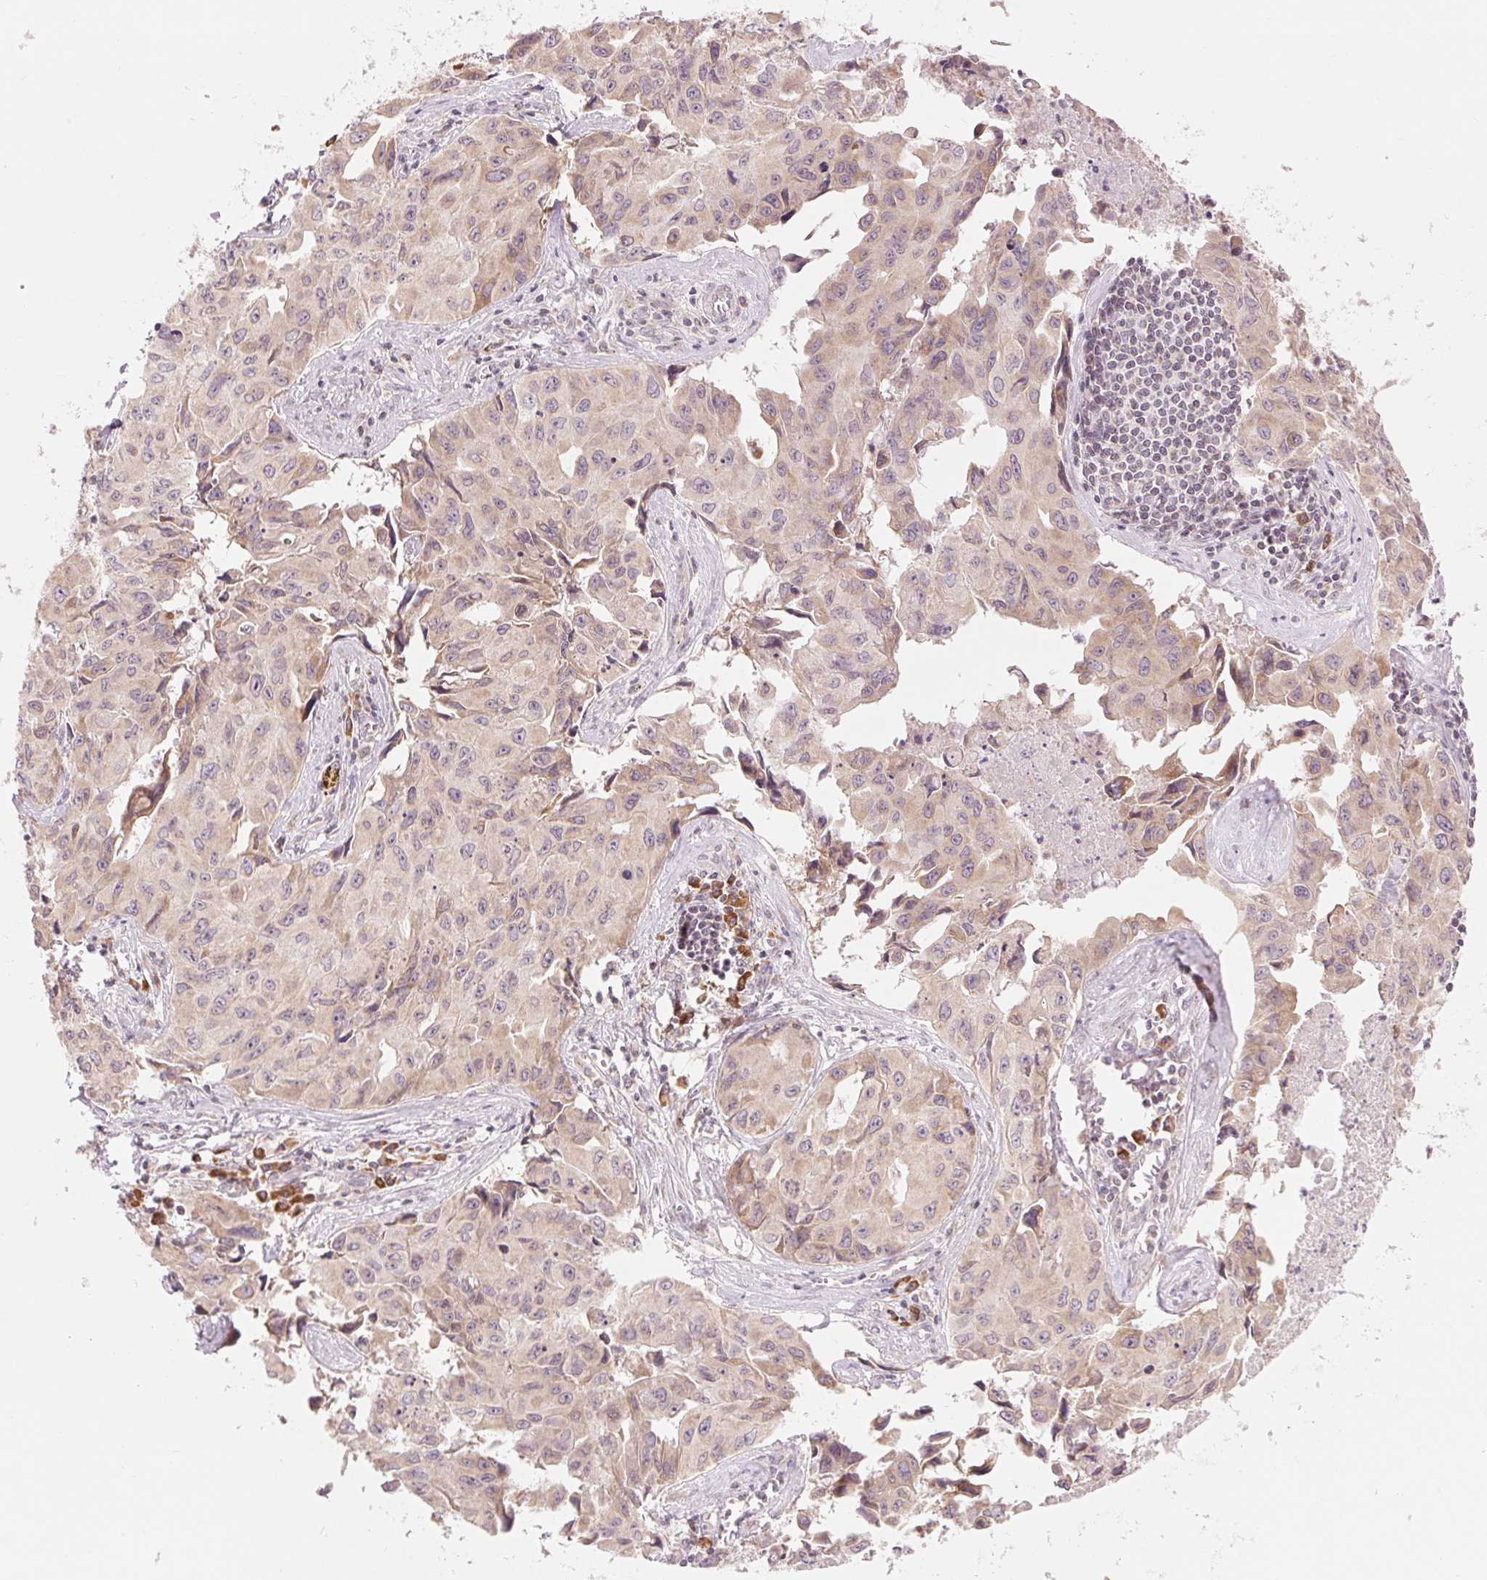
{"staining": {"intensity": "weak", "quantity": "25%-75%", "location": "cytoplasmic/membranous"}, "tissue": "lung cancer", "cell_type": "Tumor cells", "image_type": "cancer", "snomed": [{"axis": "morphology", "description": "Adenocarcinoma, NOS"}, {"axis": "topography", "description": "Lymph node"}, {"axis": "topography", "description": "Lung"}], "caption": "Lung cancer was stained to show a protein in brown. There is low levels of weak cytoplasmic/membranous staining in about 25%-75% of tumor cells.", "gene": "TECR", "patient": {"sex": "male", "age": 64}}